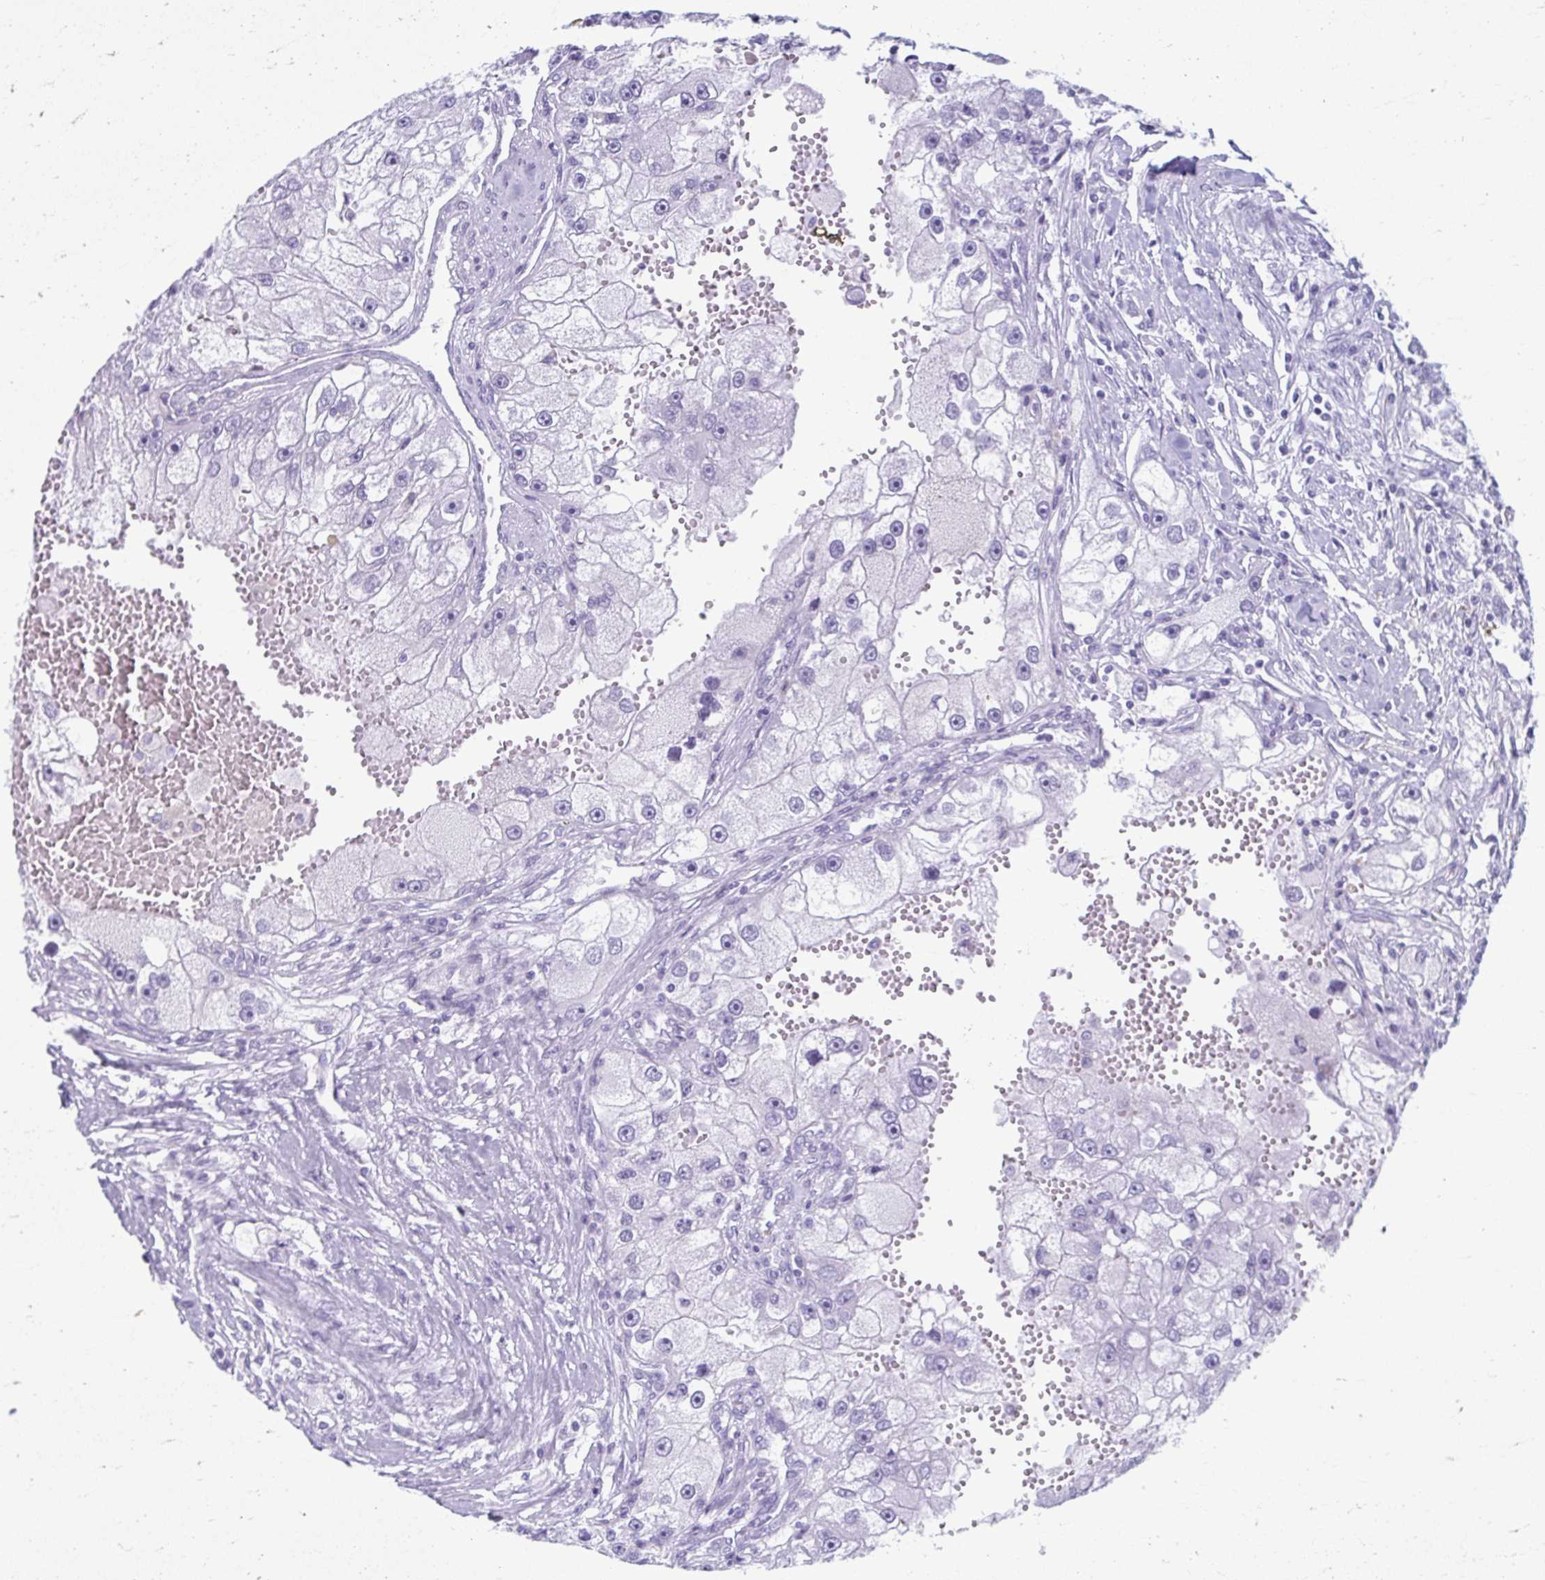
{"staining": {"intensity": "negative", "quantity": "none", "location": "none"}, "tissue": "renal cancer", "cell_type": "Tumor cells", "image_type": "cancer", "snomed": [{"axis": "morphology", "description": "Adenocarcinoma, NOS"}, {"axis": "topography", "description": "Kidney"}], "caption": "DAB immunohistochemical staining of renal adenocarcinoma demonstrates no significant staining in tumor cells.", "gene": "TCEAL3", "patient": {"sex": "male", "age": 63}}